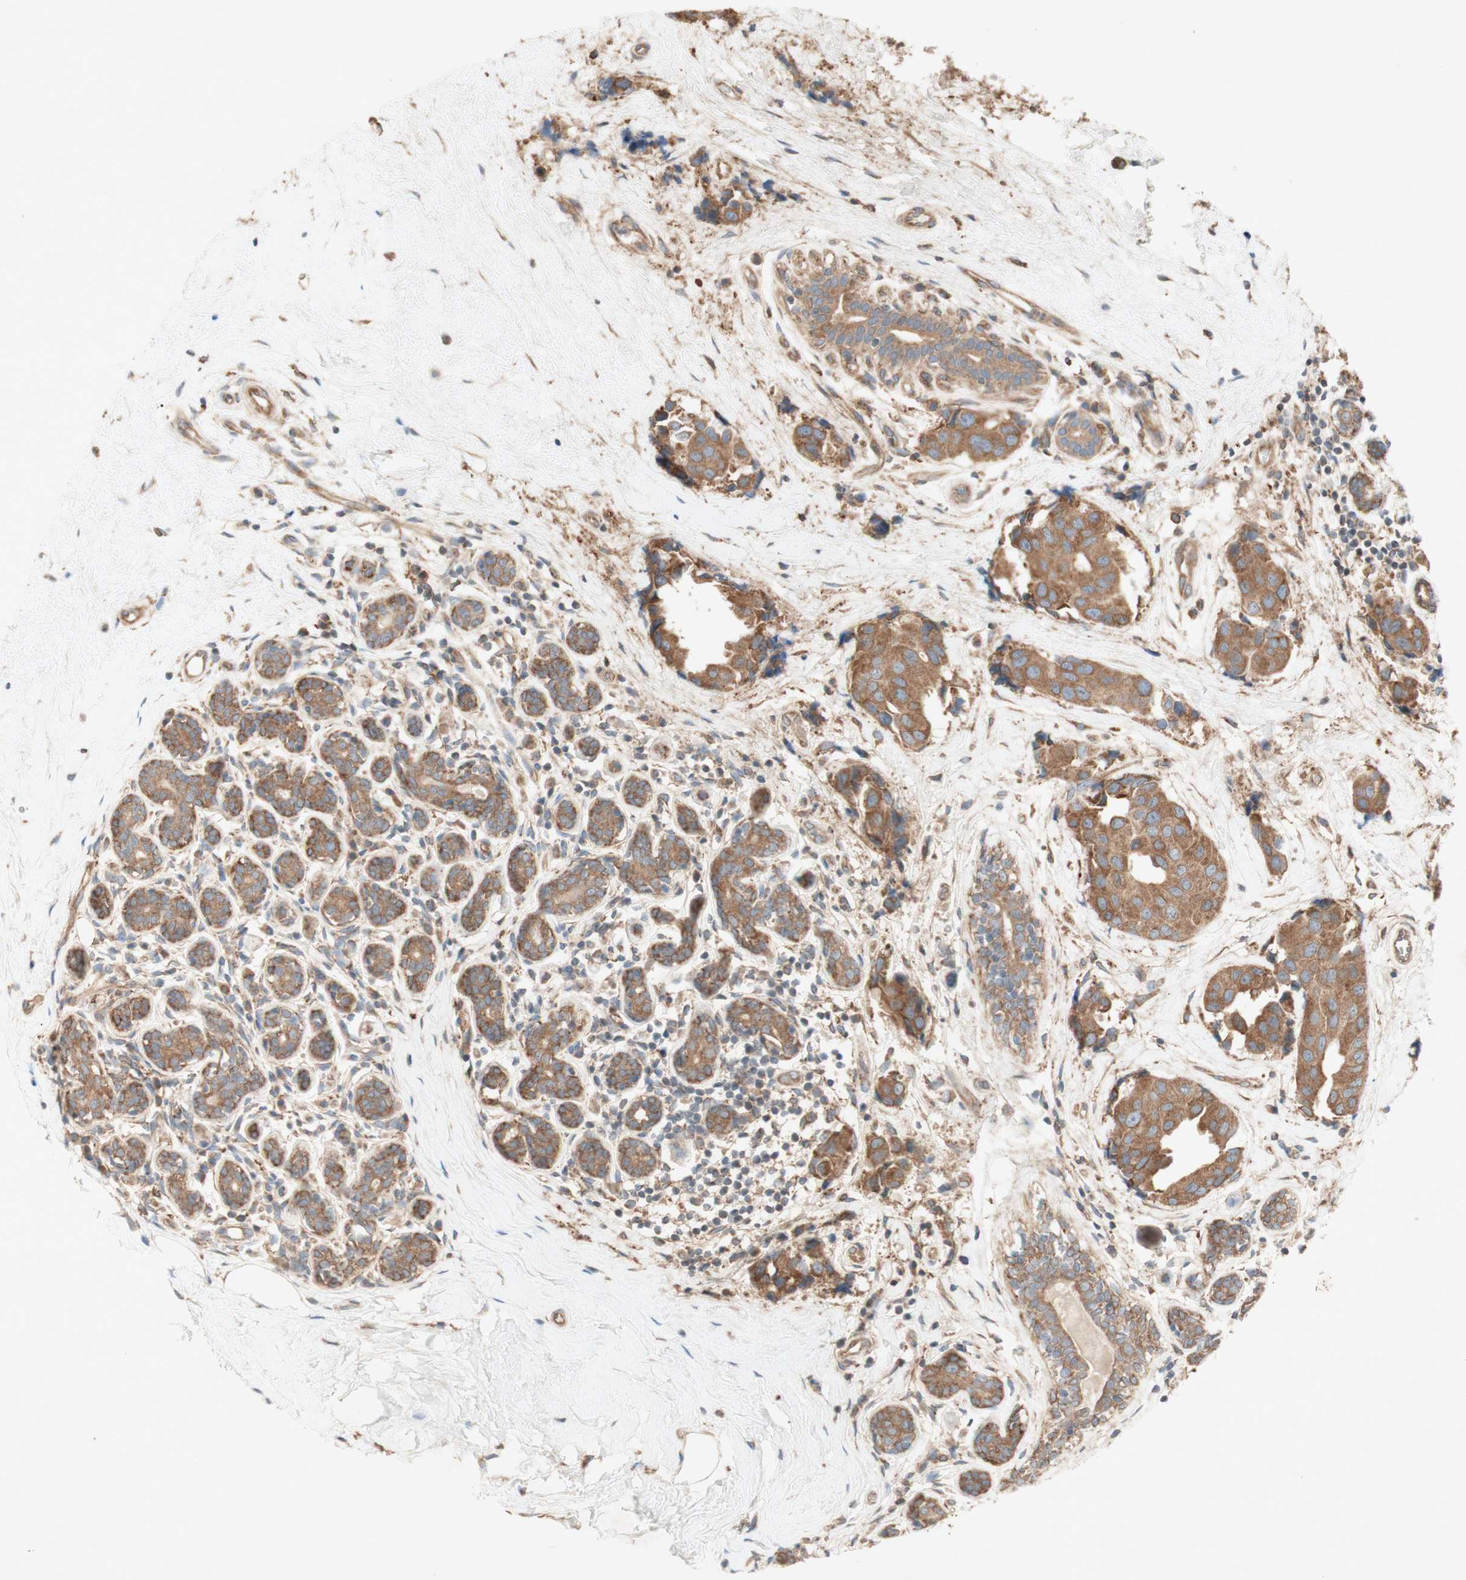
{"staining": {"intensity": "moderate", "quantity": ">75%", "location": "cytoplasmic/membranous"}, "tissue": "breast cancer", "cell_type": "Tumor cells", "image_type": "cancer", "snomed": [{"axis": "morphology", "description": "Normal tissue, NOS"}, {"axis": "morphology", "description": "Duct carcinoma"}, {"axis": "topography", "description": "Breast"}], "caption": "Protein staining by immunohistochemistry (IHC) displays moderate cytoplasmic/membranous staining in about >75% of tumor cells in breast infiltrating ductal carcinoma.", "gene": "SOCS2", "patient": {"sex": "female", "age": 39}}